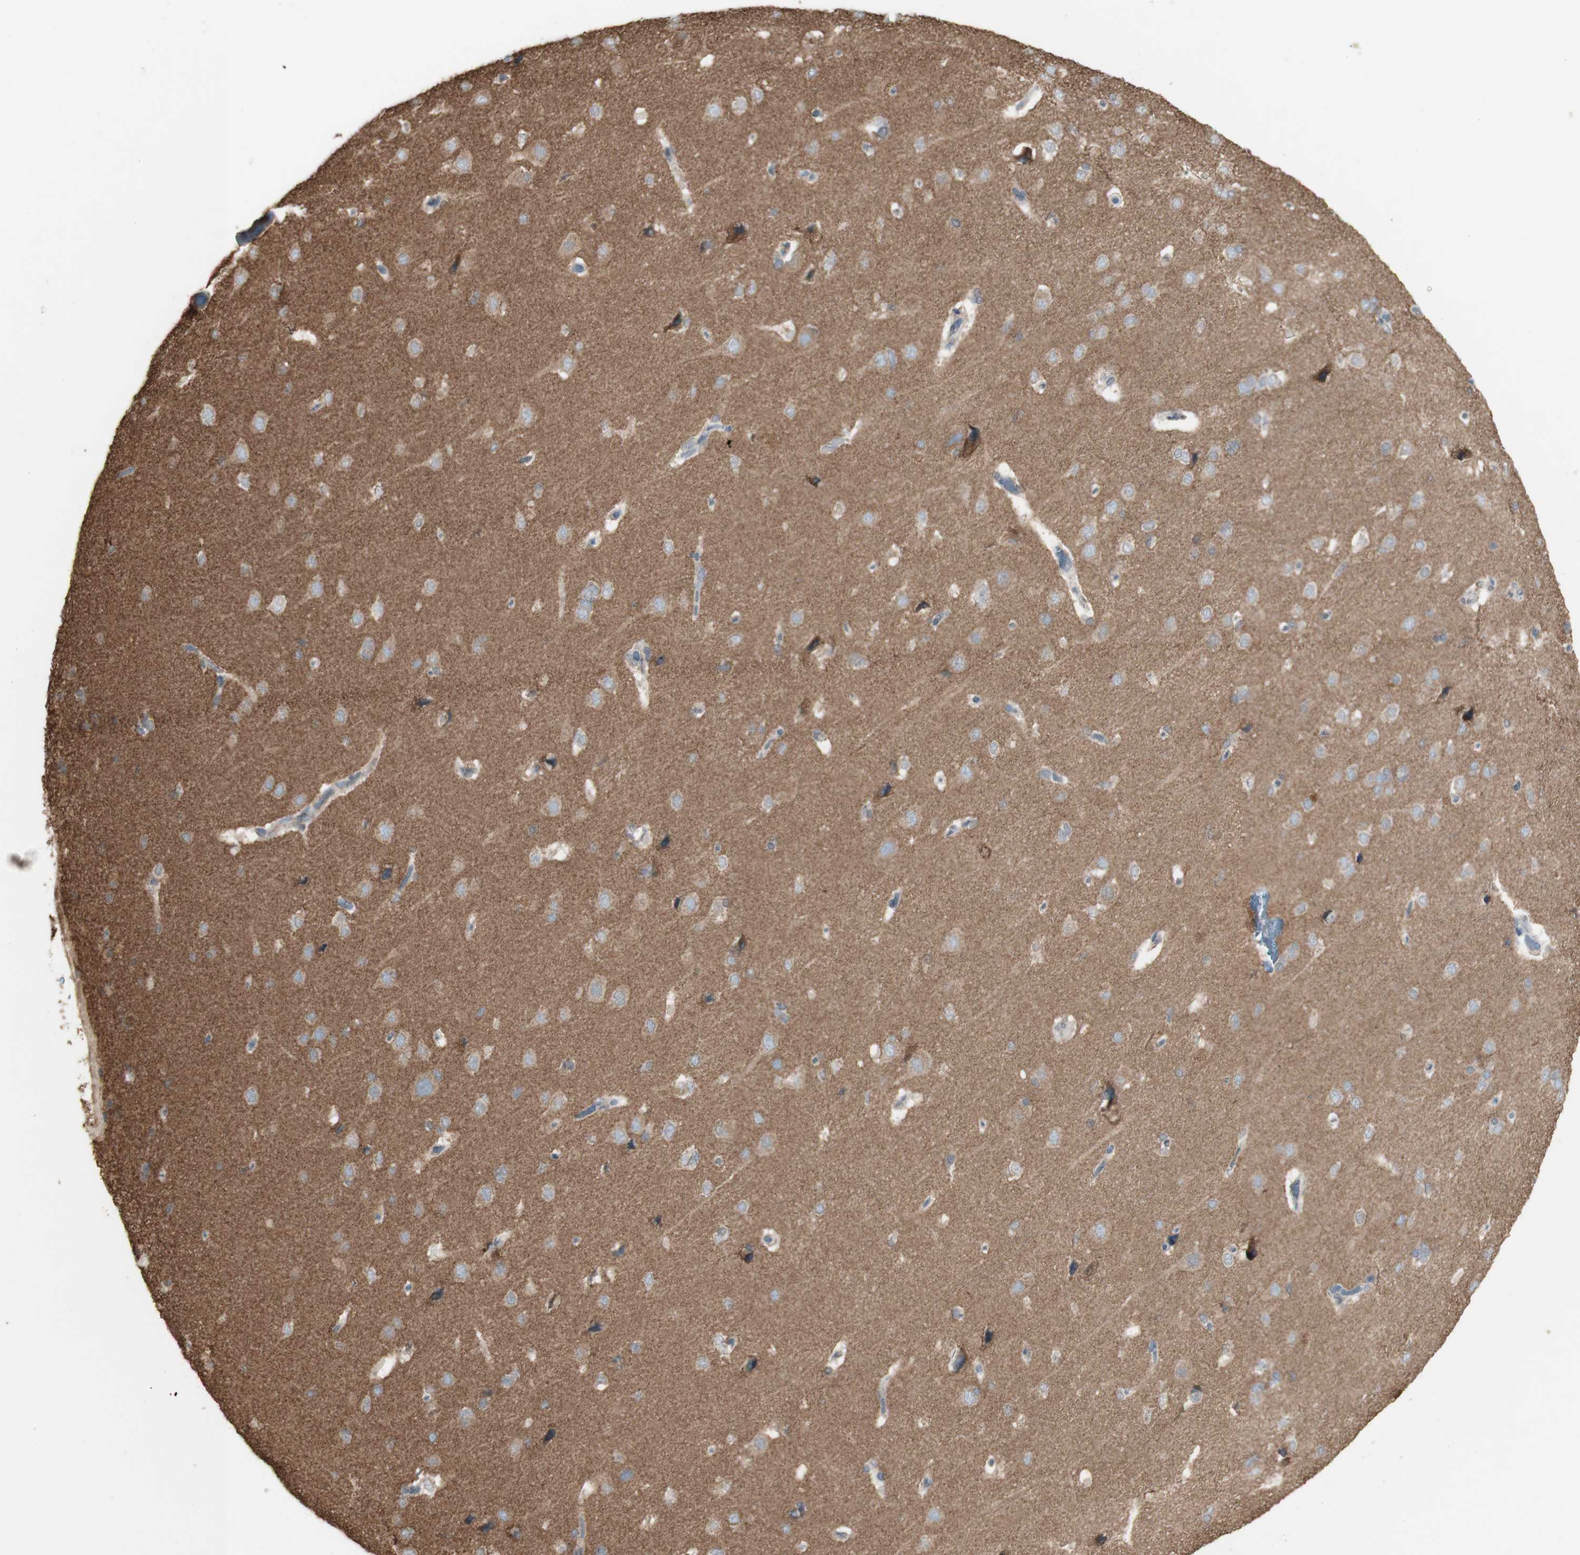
{"staining": {"intensity": "negative", "quantity": "none", "location": "none"}, "tissue": "cerebral cortex", "cell_type": "Endothelial cells", "image_type": "normal", "snomed": [{"axis": "morphology", "description": "Normal tissue, NOS"}, {"axis": "topography", "description": "Cerebral cortex"}], "caption": "The image reveals no significant expression in endothelial cells of cerebral cortex. Nuclei are stained in blue.", "gene": "ATP6V1E1", "patient": {"sex": "male", "age": 62}}